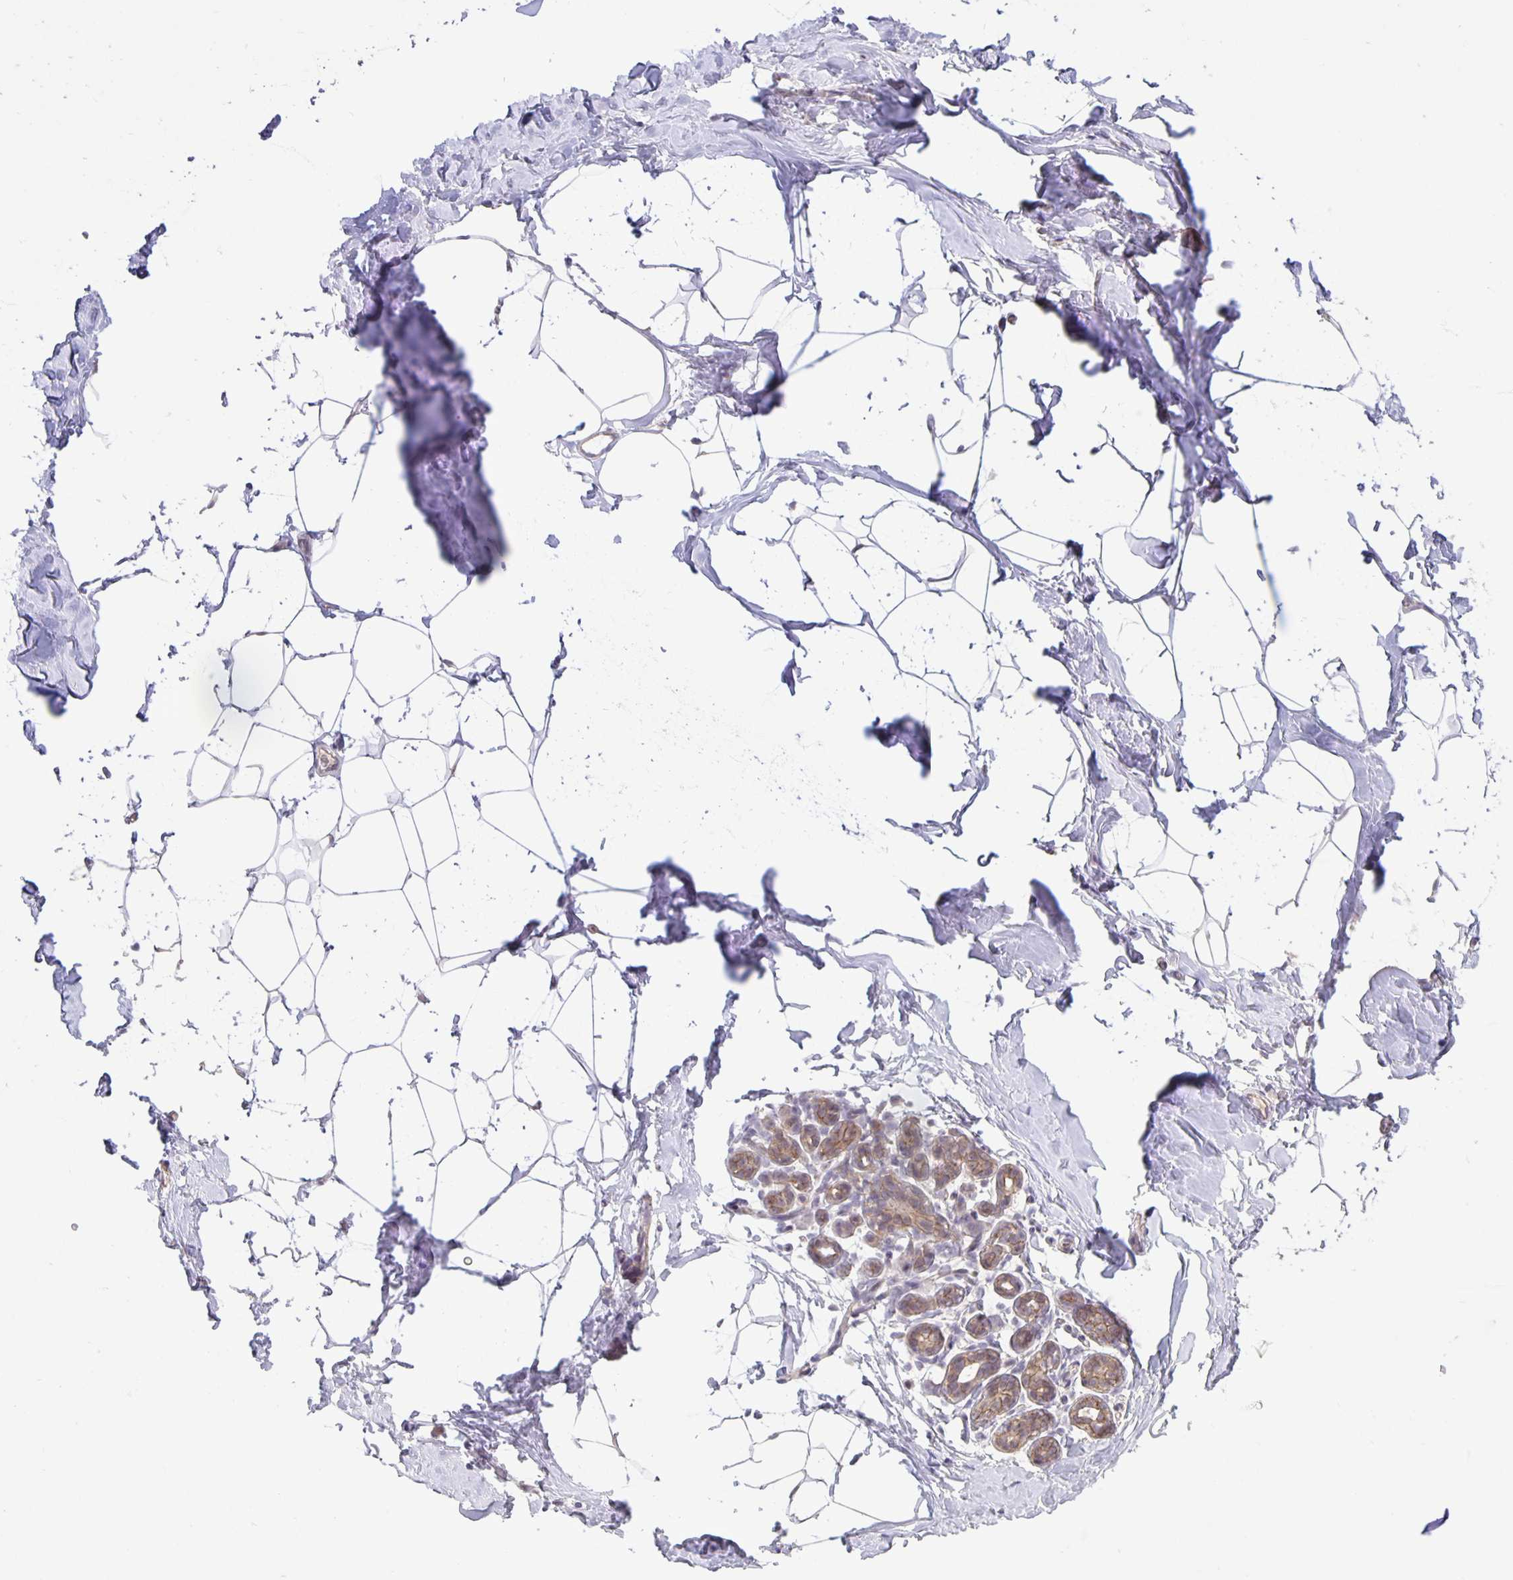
{"staining": {"intensity": "negative", "quantity": "none", "location": "none"}, "tissue": "breast", "cell_type": "Adipocytes", "image_type": "normal", "snomed": [{"axis": "morphology", "description": "Normal tissue, NOS"}, {"axis": "topography", "description": "Breast"}], "caption": "Immunohistochemistry histopathology image of normal breast: breast stained with DAB exhibits no significant protein positivity in adipocytes. (Stains: DAB IHC with hematoxylin counter stain, Microscopy: brightfield microscopy at high magnification).", "gene": "ARVCF", "patient": {"sex": "female", "age": 32}}